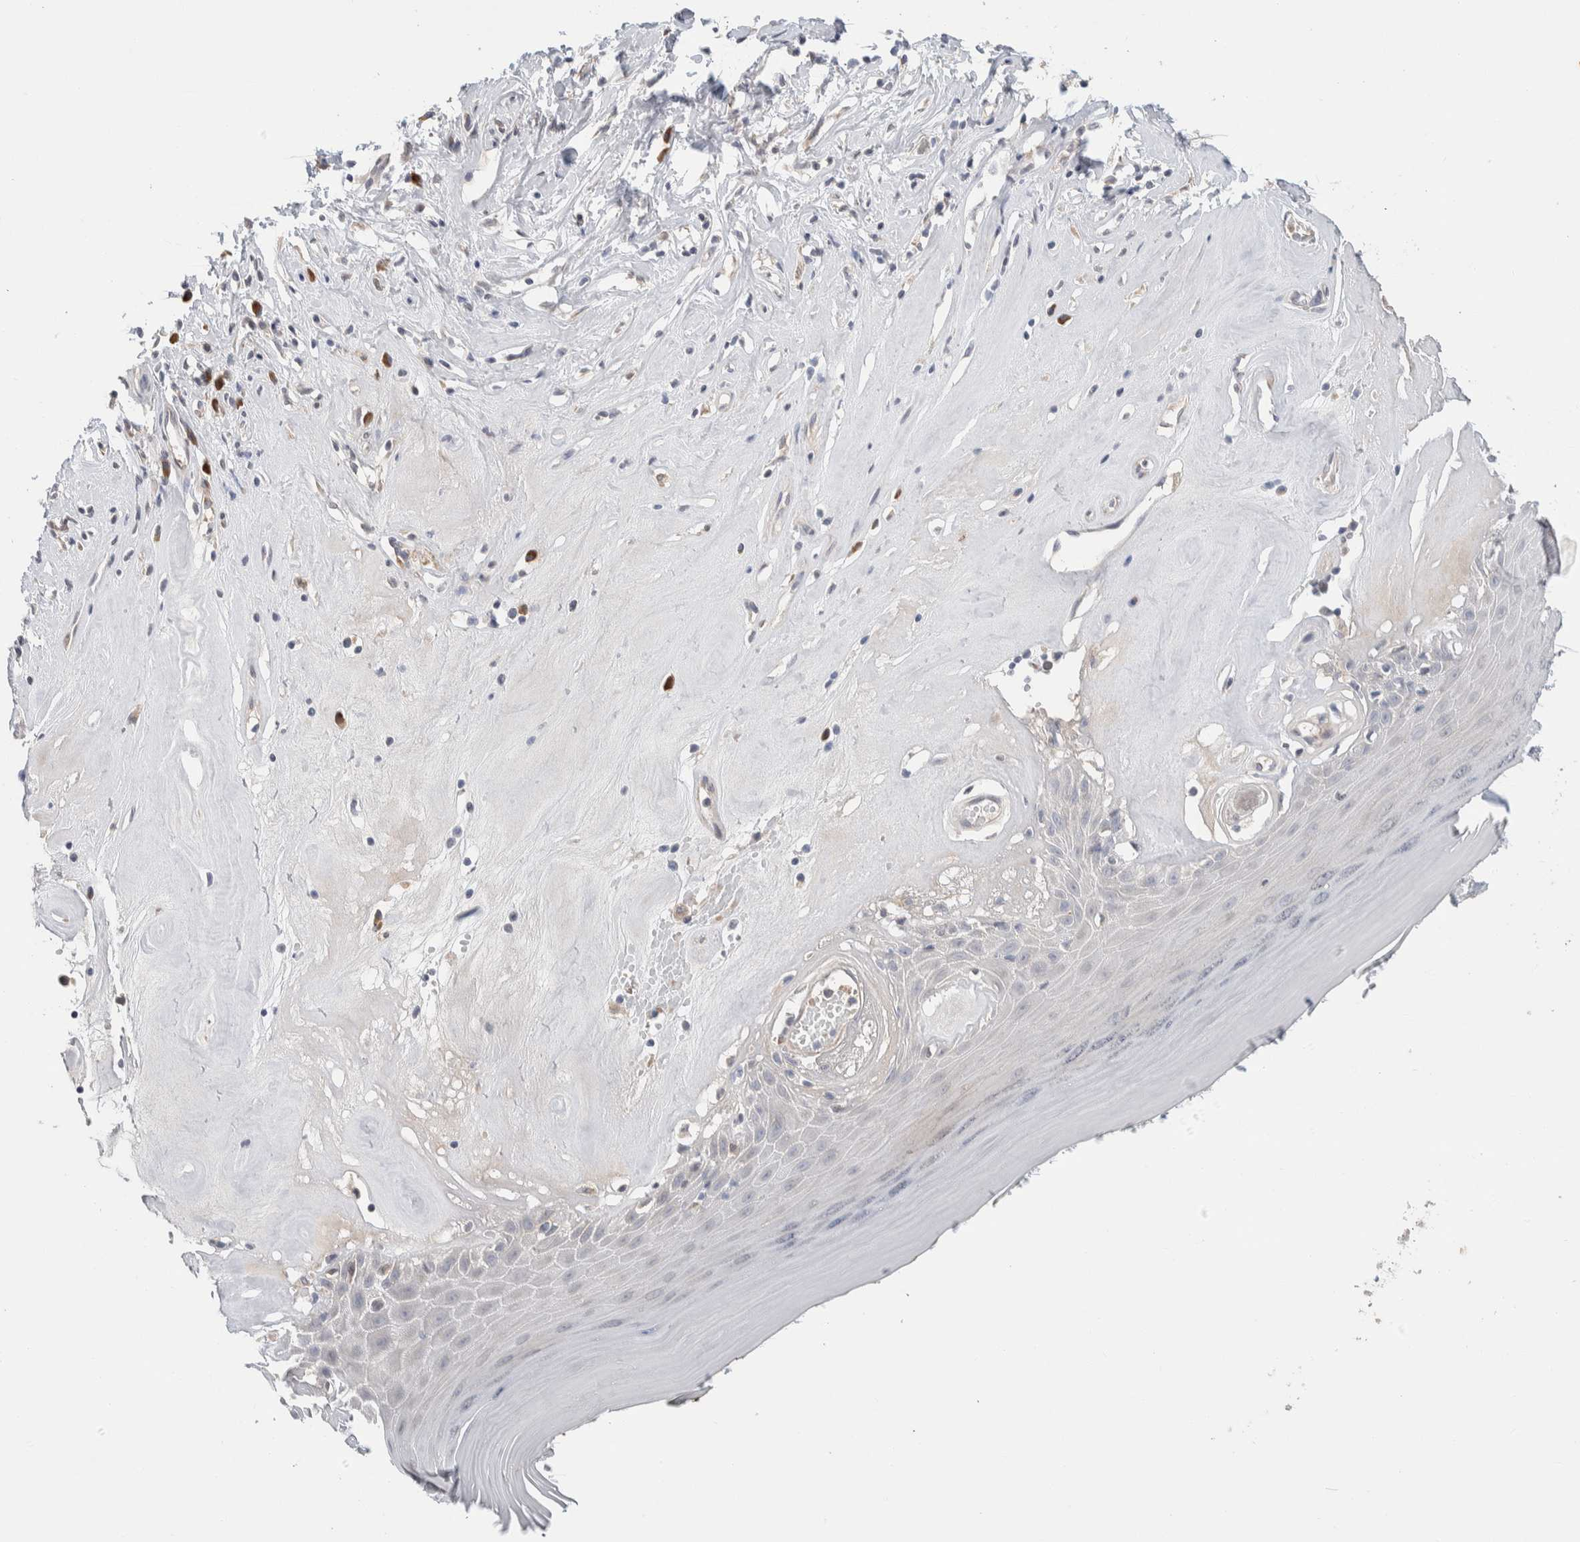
{"staining": {"intensity": "negative", "quantity": "none", "location": "none"}, "tissue": "skin", "cell_type": "Epidermal cells", "image_type": "normal", "snomed": [{"axis": "morphology", "description": "Normal tissue, NOS"}, {"axis": "morphology", "description": "Inflammation, NOS"}, {"axis": "topography", "description": "Vulva"}], "caption": "Immunohistochemistry (IHC) photomicrograph of benign skin stained for a protein (brown), which exhibits no staining in epidermal cells.", "gene": "RUSF1", "patient": {"sex": "female", "age": 84}}